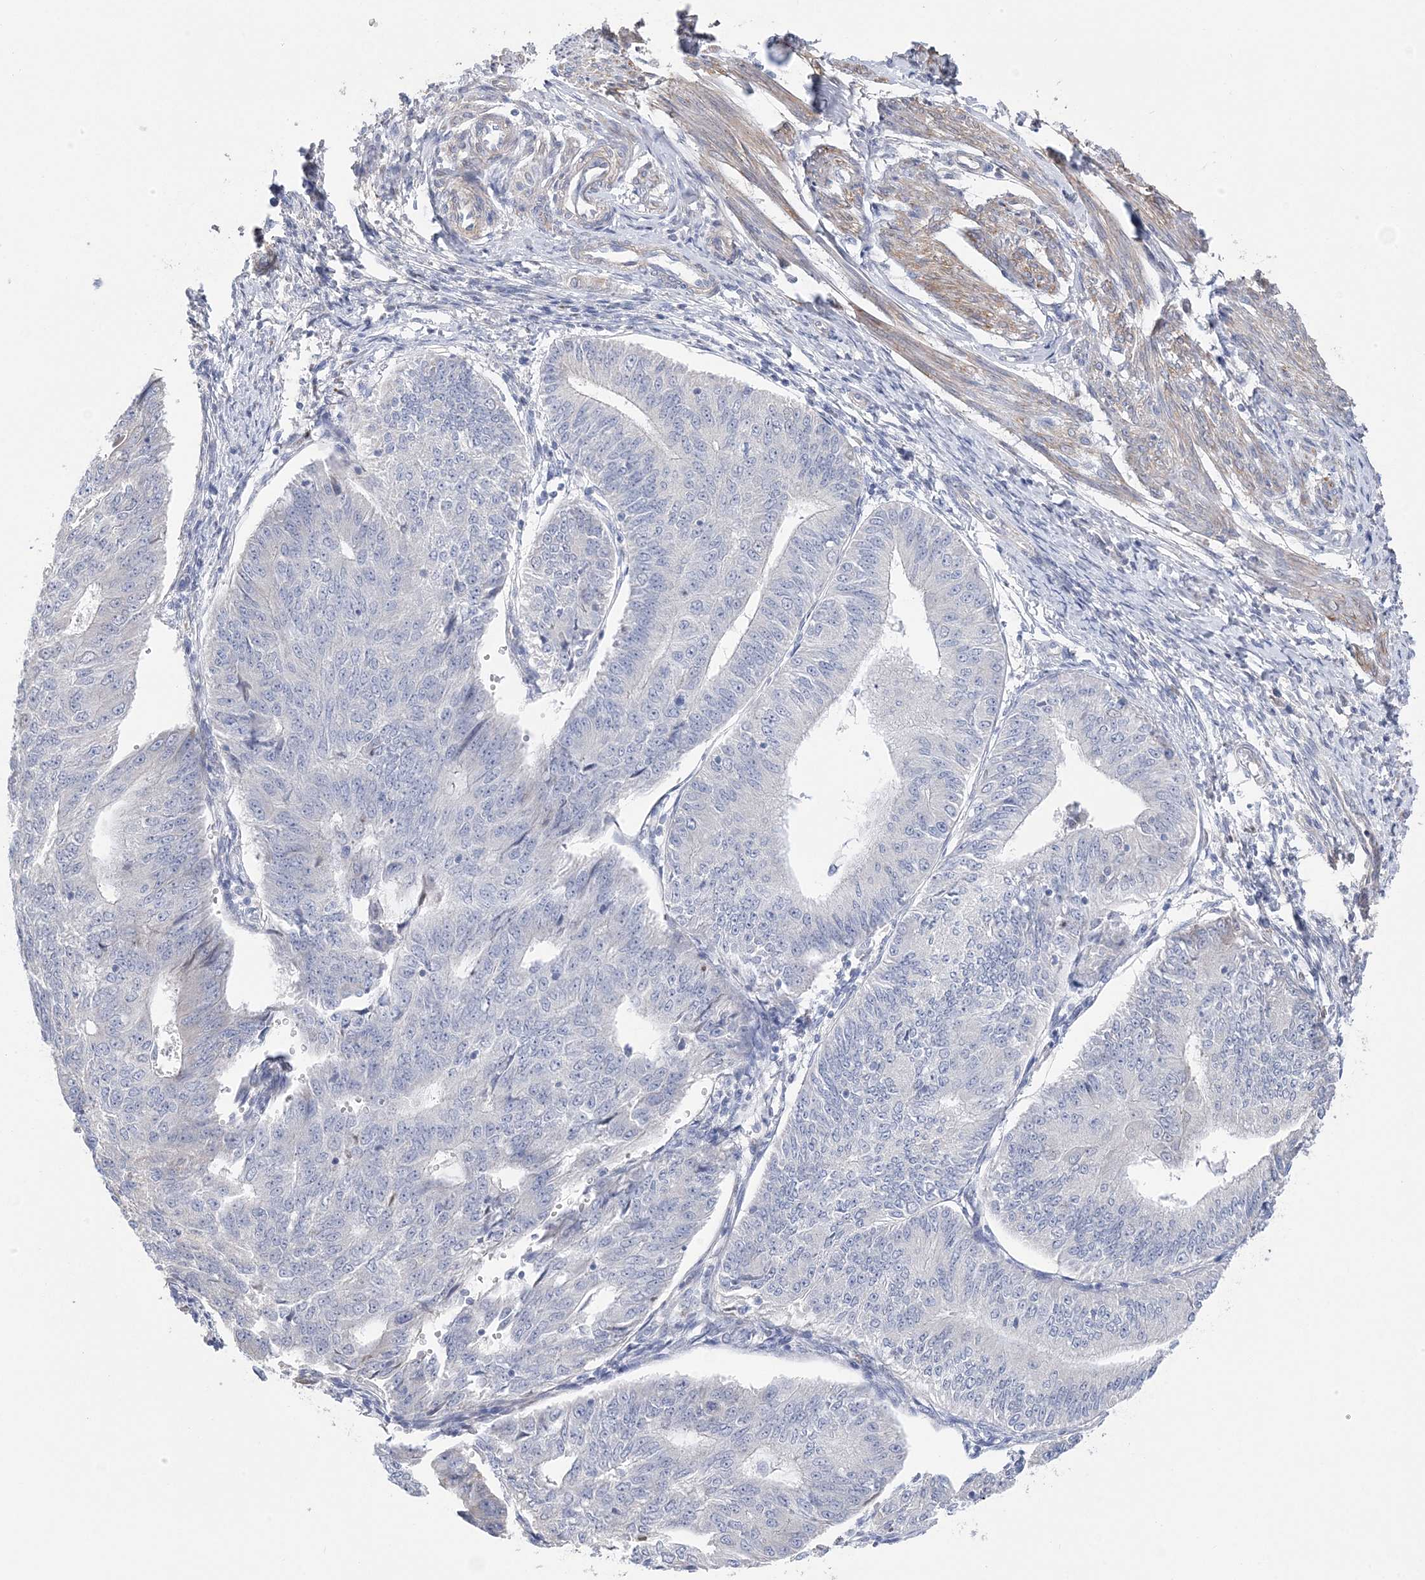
{"staining": {"intensity": "negative", "quantity": "none", "location": "none"}, "tissue": "endometrial cancer", "cell_type": "Tumor cells", "image_type": "cancer", "snomed": [{"axis": "morphology", "description": "Adenocarcinoma, NOS"}, {"axis": "topography", "description": "Endometrium"}], "caption": "Immunohistochemistry photomicrograph of neoplastic tissue: human adenocarcinoma (endometrial) stained with DAB (3,3'-diaminobenzidine) exhibits no significant protein staining in tumor cells.", "gene": "GTPBP6", "patient": {"sex": "female", "age": 32}}